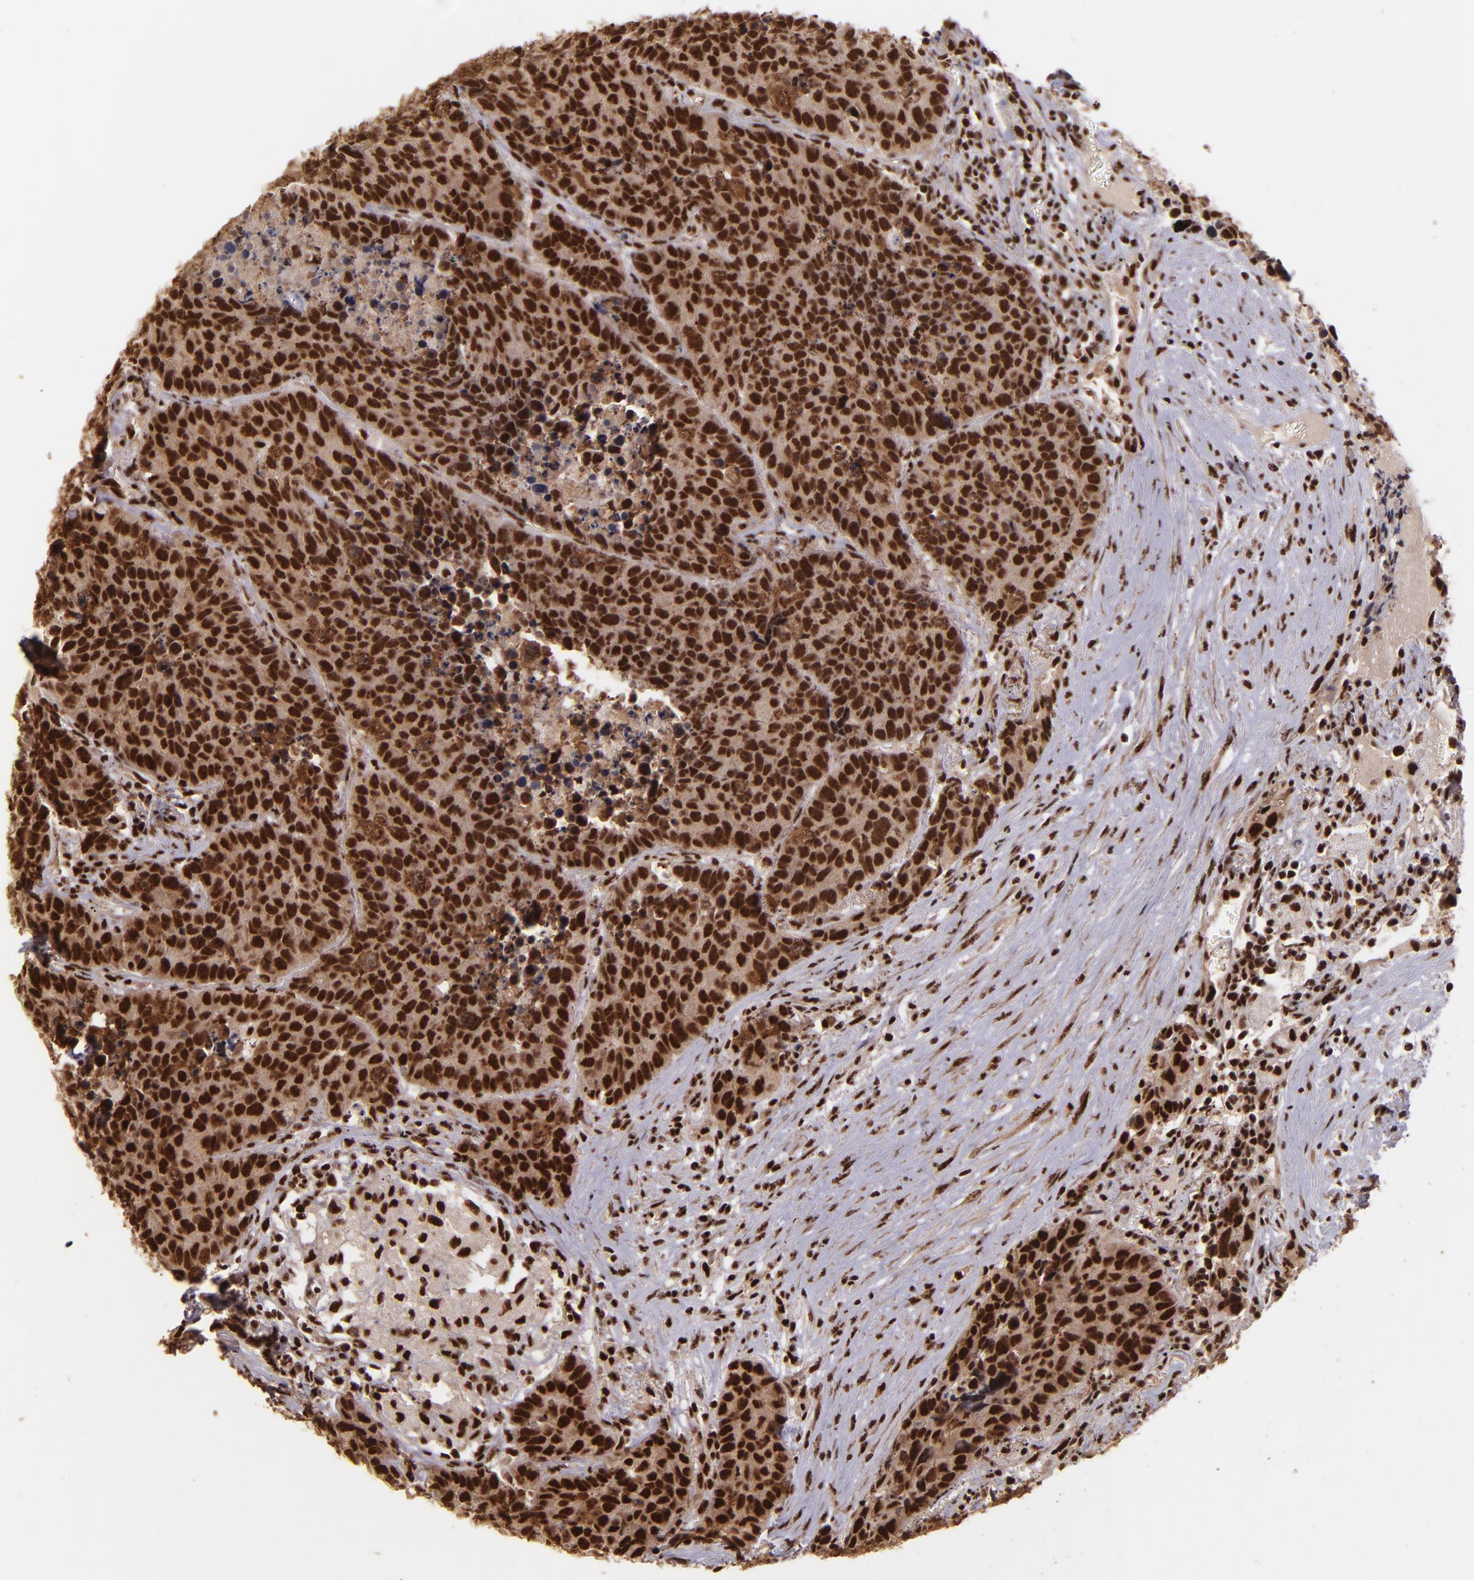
{"staining": {"intensity": "strong", "quantity": ">75%", "location": "cytoplasmic/membranous,nuclear"}, "tissue": "carcinoid", "cell_type": "Tumor cells", "image_type": "cancer", "snomed": [{"axis": "morphology", "description": "Carcinoid, malignant, NOS"}, {"axis": "topography", "description": "Lung"}], "caption": "Carcinoid (malignant) stained for a protein (brown) demonstrates strong cytoplasmic/membranous and nuclear positive expression in about >75% of tumor cells.", "gene": "PQBP1", "patient": {"sex": "male", "age": 60}}